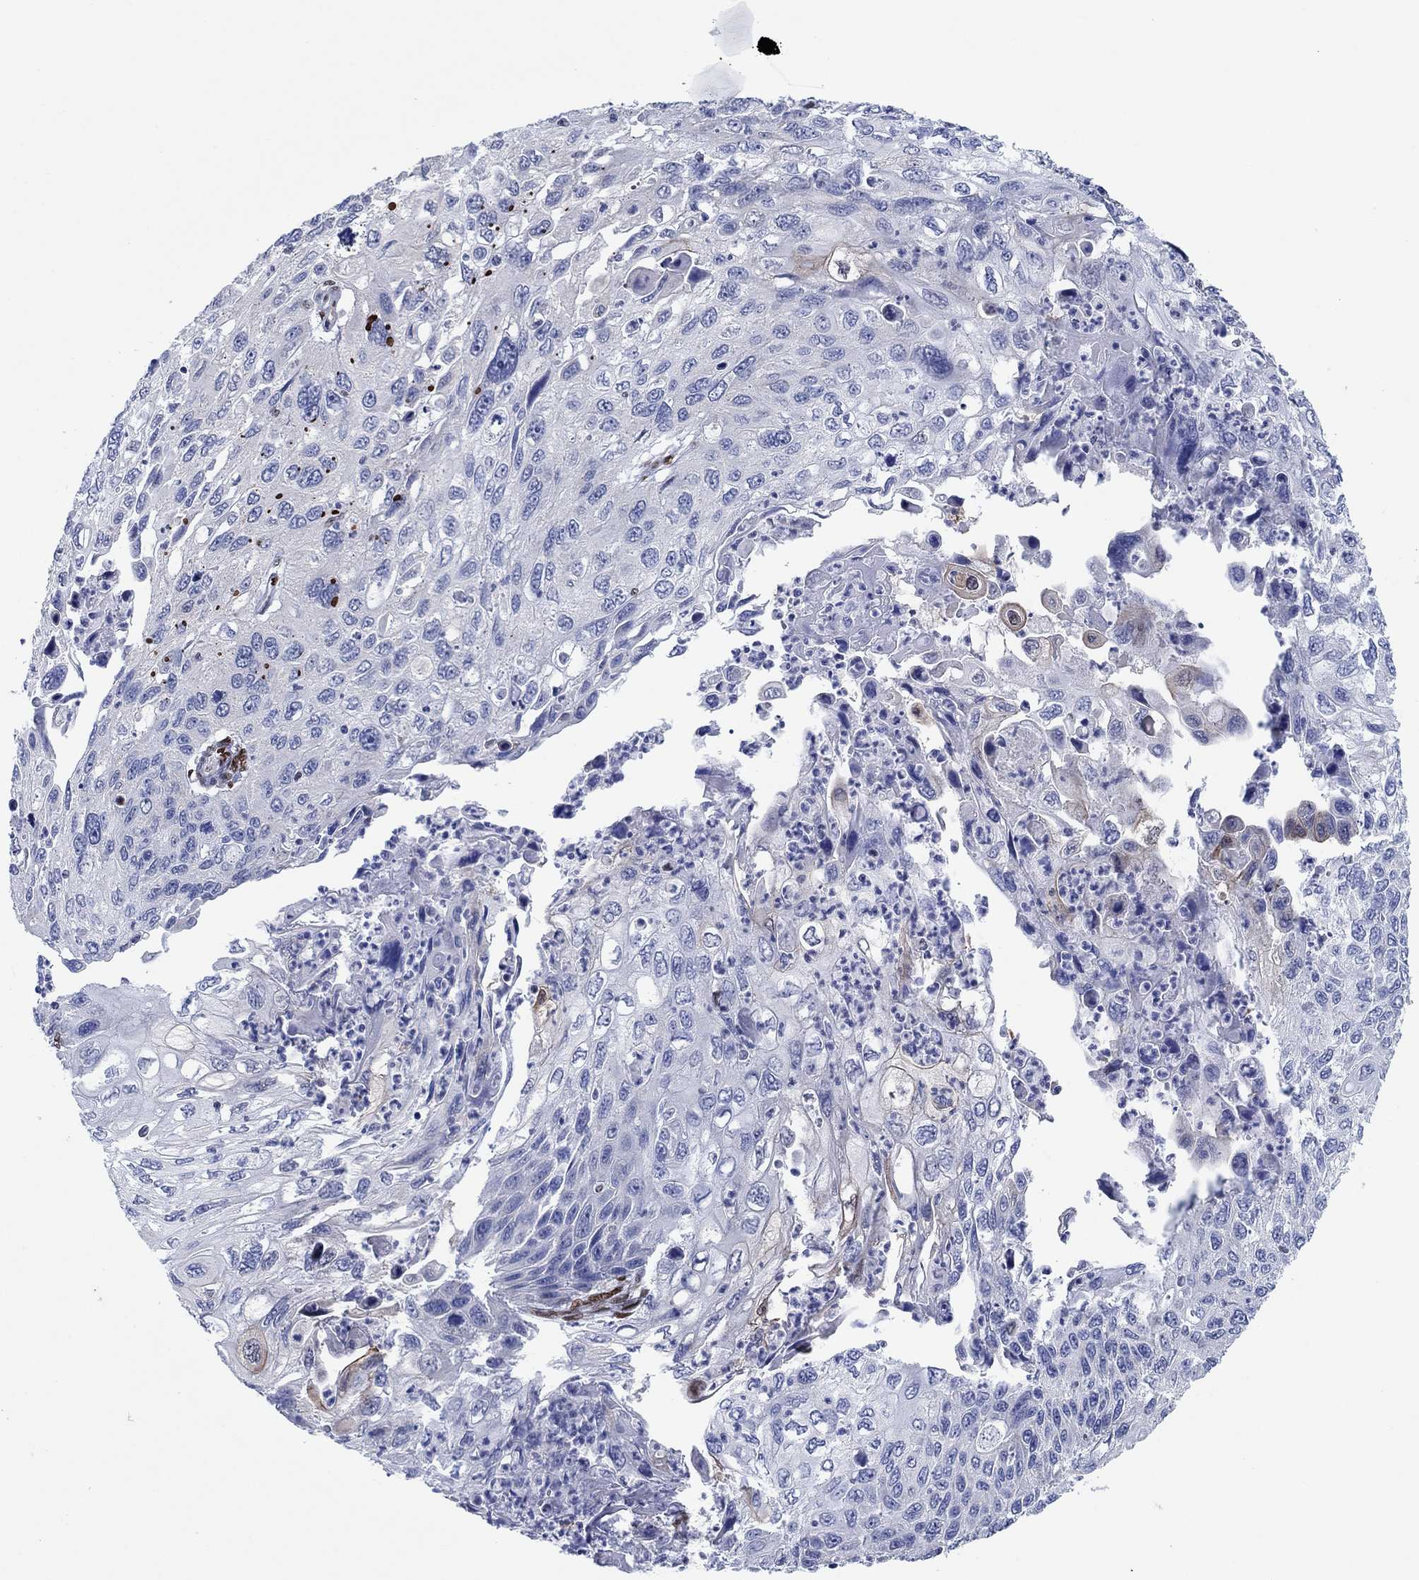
{"staining": {"intensity": "negative", "quantity": "none", "location": "none"}, "tissue": "cervical cancer", "cell_type": "Tumor cells", "image_type": "cancer", "snomed": [{"axis": "morphology", "description": "Squamous cell carcinoma, NOS"}, {"axis": "topography", "description": "Cervix"}], "caption": "IHC of human squamous cell carcinoma (cervical) displays no staining in tumor cells. (Stains: DAB immunohistochemistry (IHC) with hematoxylin counter stain, Microscopy: brightfield microscopy at high magnification).", "gene": "ZEB1", "patient": {"sex": "female", "age": 70}}